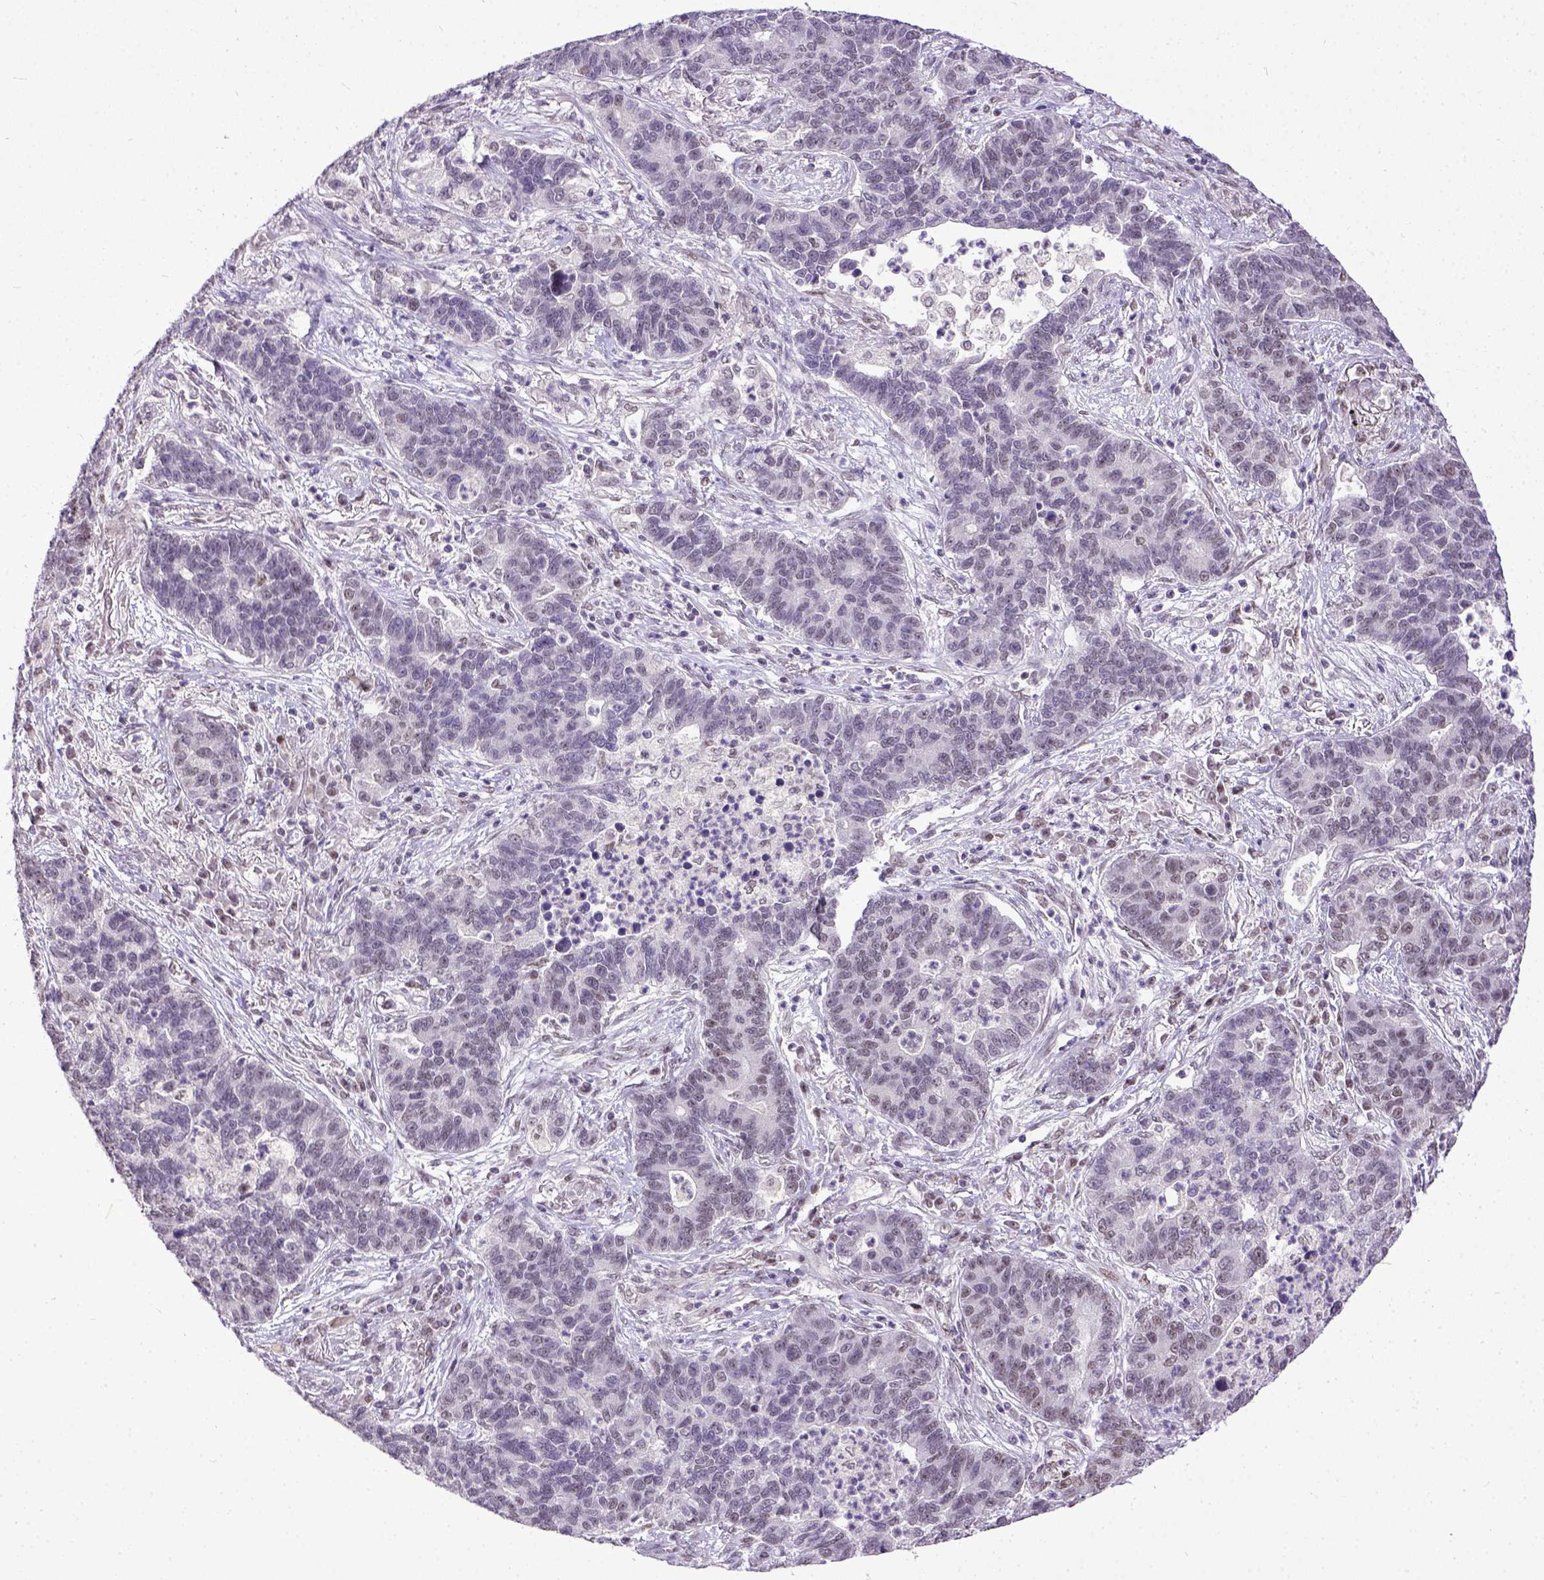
{"staining": {"intensity": "negative", "quantity": "none", "location": "none"}, "tissue": "lung cancer", "cell_type": "Tumor cells", "image_type": "cancer", "snomed": [{"axis": "morphology", "description": "Adenocarcinoma, NOS"}, {"axis": "topography", "description": "Lung"}], "caption": "IHC of human lung cancer exhibits no expression in tumor cells.", "gene": "ERCC1", "patient": {"sex": "female", "age": 57}}